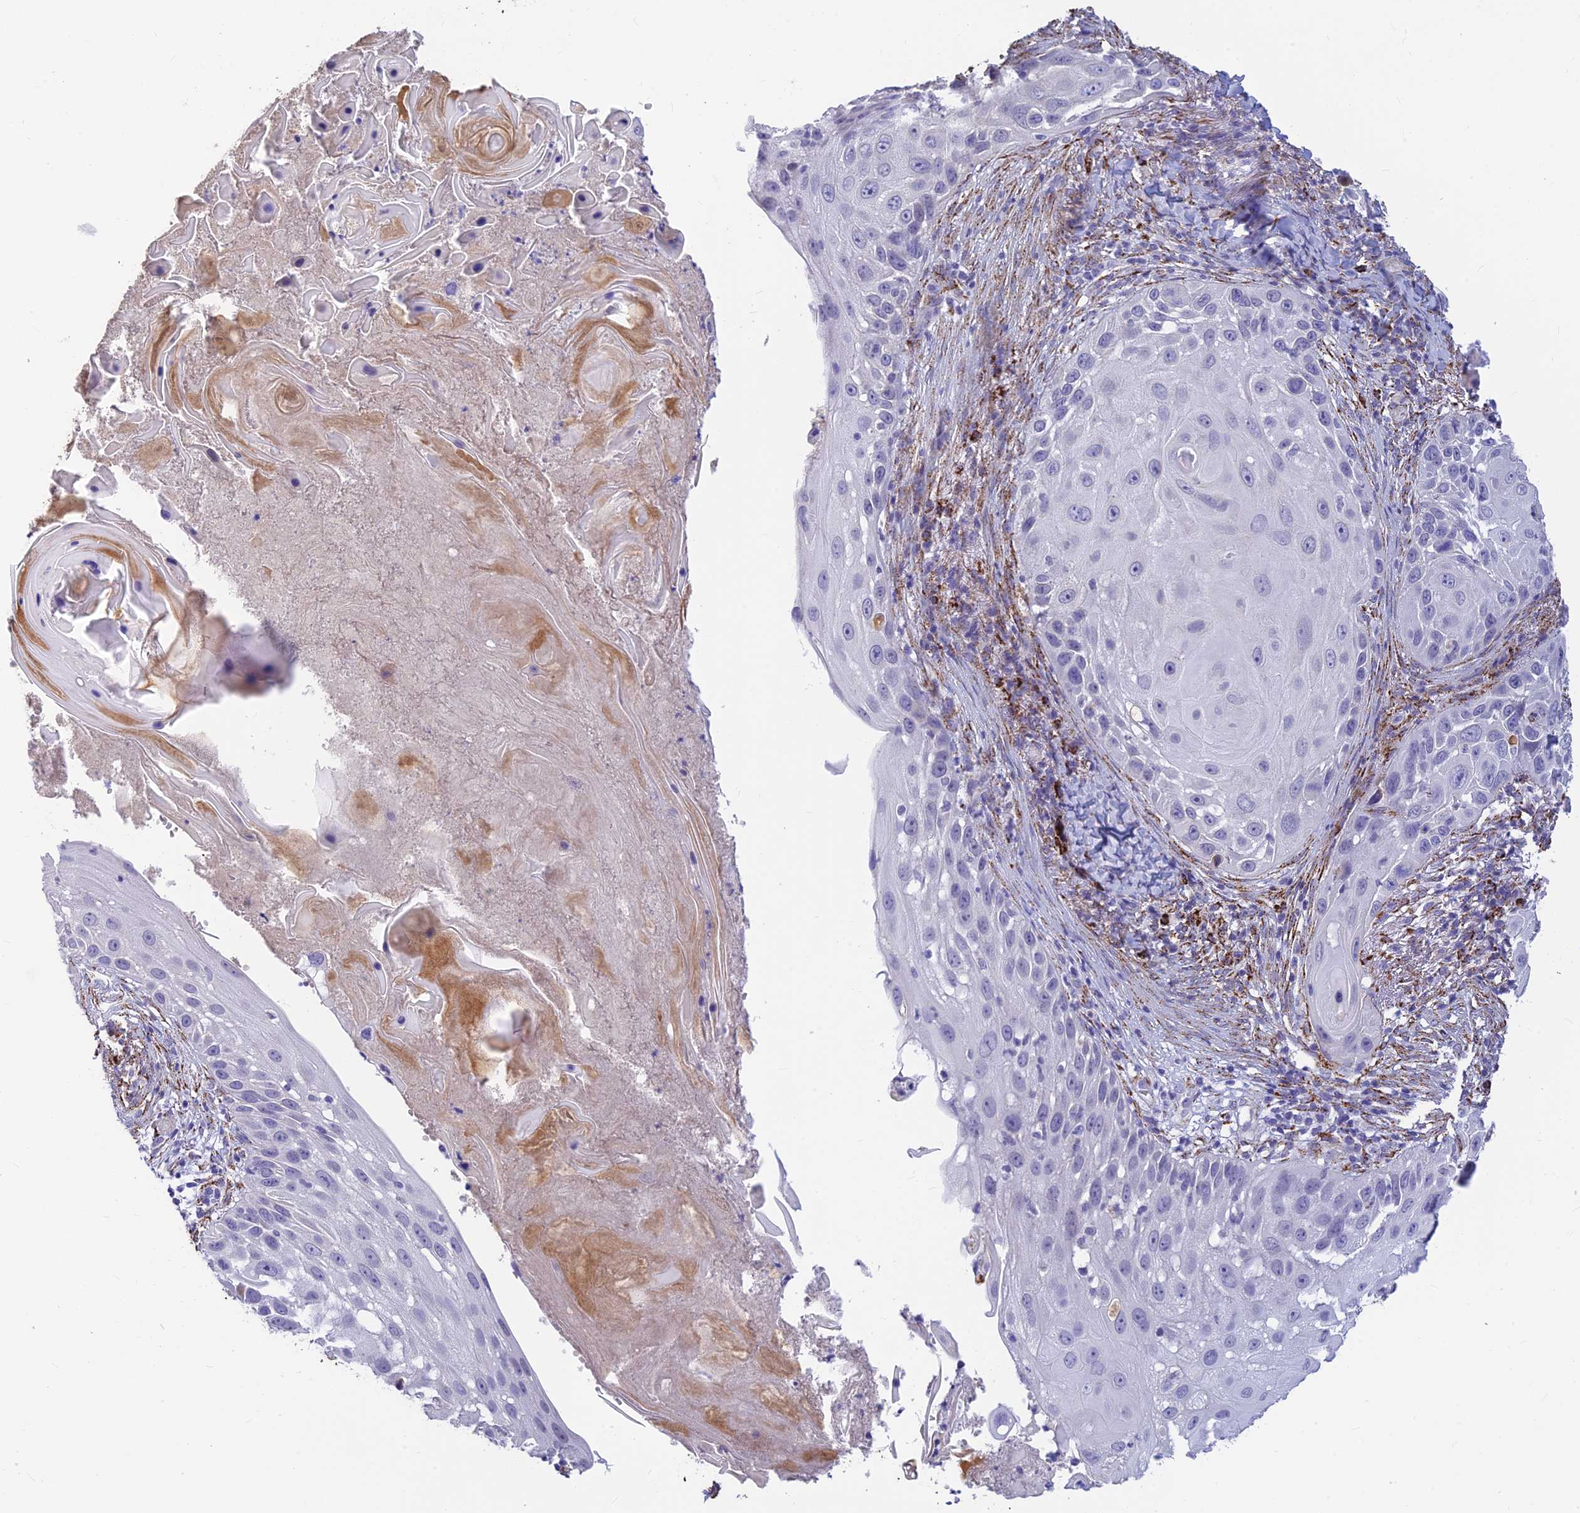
{"staining": {"intensity": "negative", "quantity": "none", "location": "none"}, "tissue": "skin cancer", "cell_type": "Tumor cells", "image_type": "cancer", "snomed": [{"axis": "morphology", "description": "Squamous cell carcinoma, NOS"}, {"axis": "topography", "description": "Skin"}], "caption": "High power microscopy image of an IHC photomicrograph of skin cancer, revealing no significant positivity in tumor cells. (Brightfield microscopy of DAB immunohistochemistry (IHC) at high magnification).", "gene": "ALDH1L2", "patient": {"sex": "female", "age": 44}}